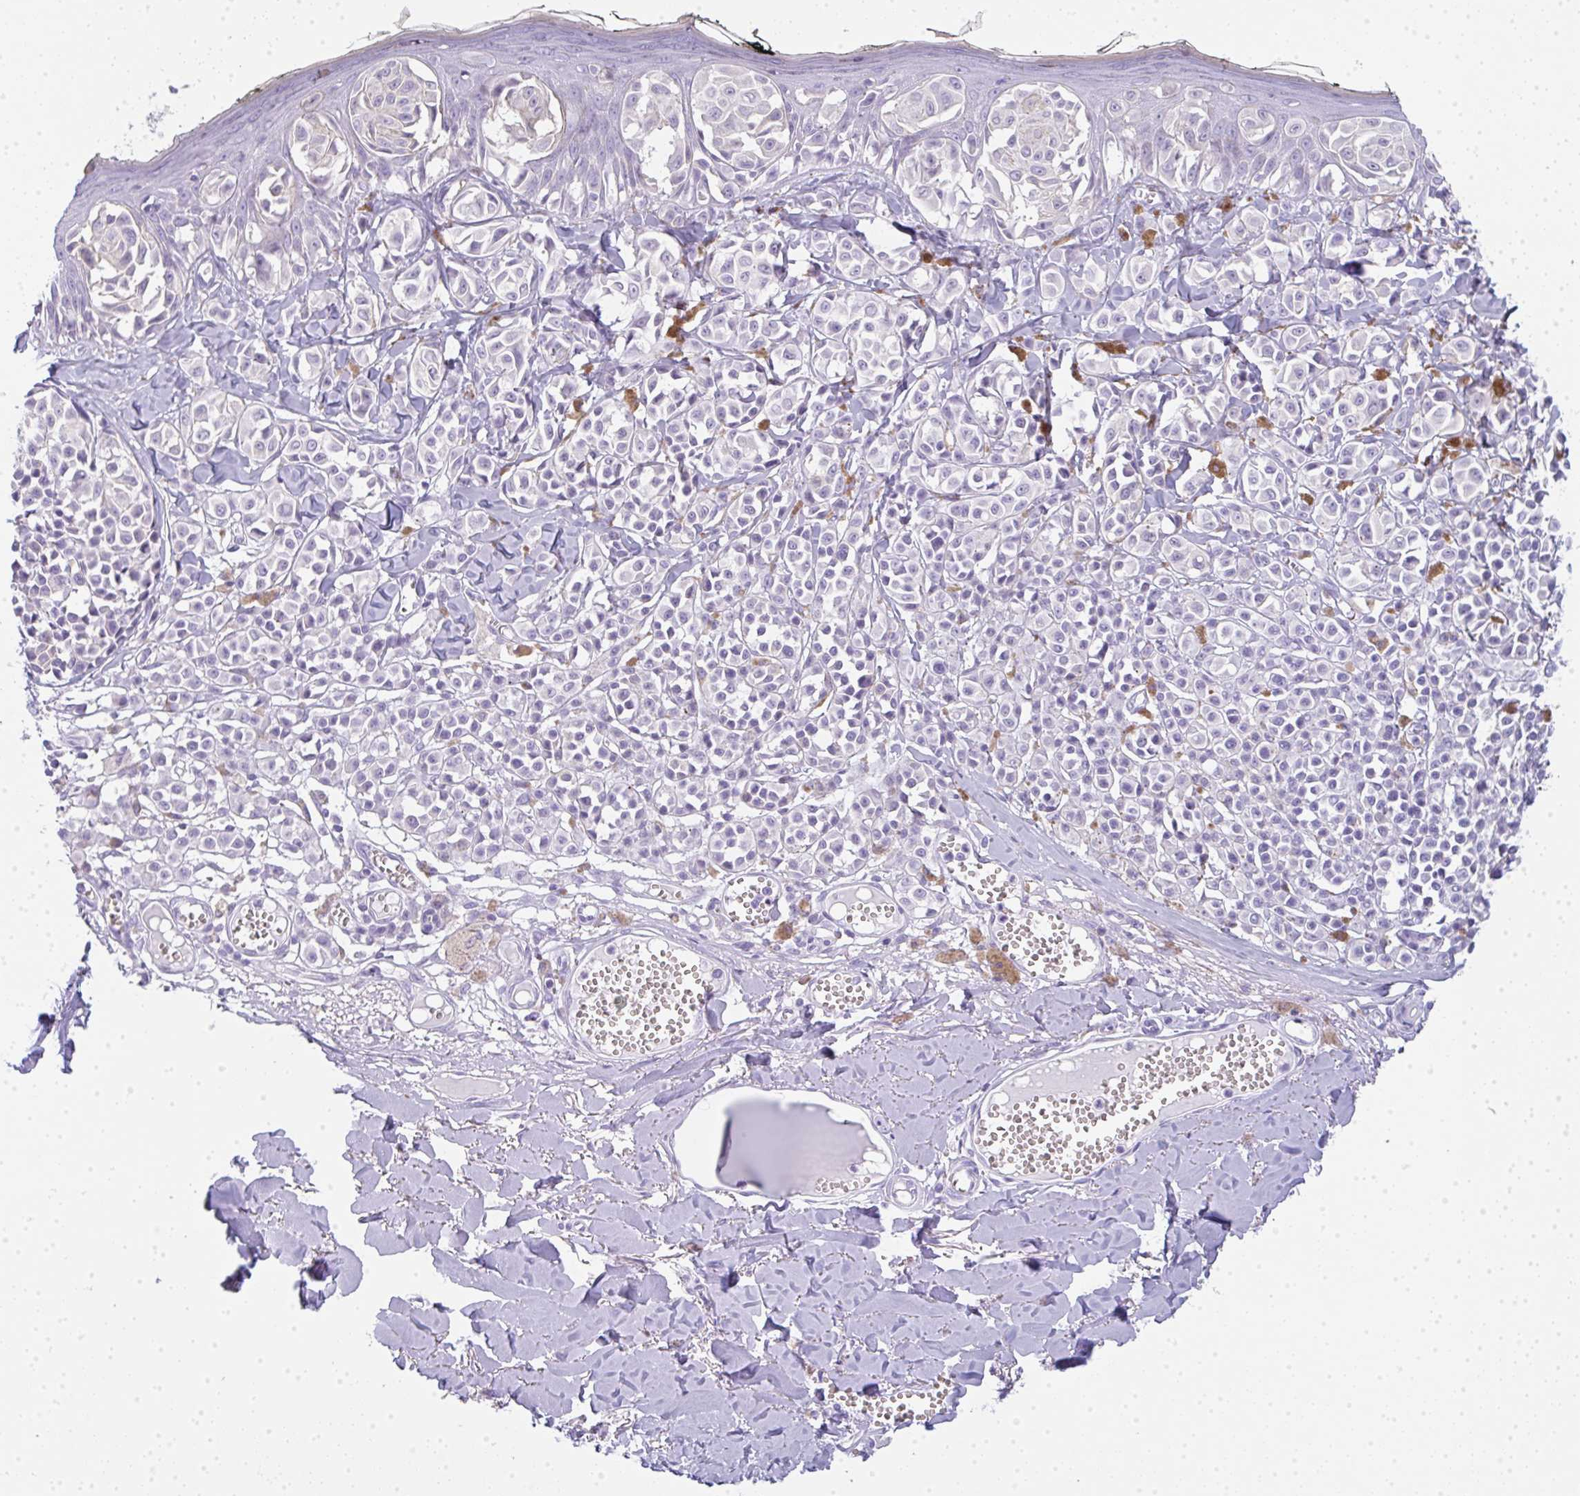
{"staining": {"intensity": "negative", "quantity": "none", "location": "none"}, "tissue": "melanoma", "cell_type": "Tumor cells", "image_type": "cancer", "snomed": [{"axis": "morphology", "description": "Malignant melanoma, NOS"}, {"axis": "topography", "description": "Skin"}], "caption": "The immunohistochemistry image has no significant positivity in tumor cells of melanoma tissue.", "gene": "LPAR4", "patient": {"sex": "female", "age": 43}}